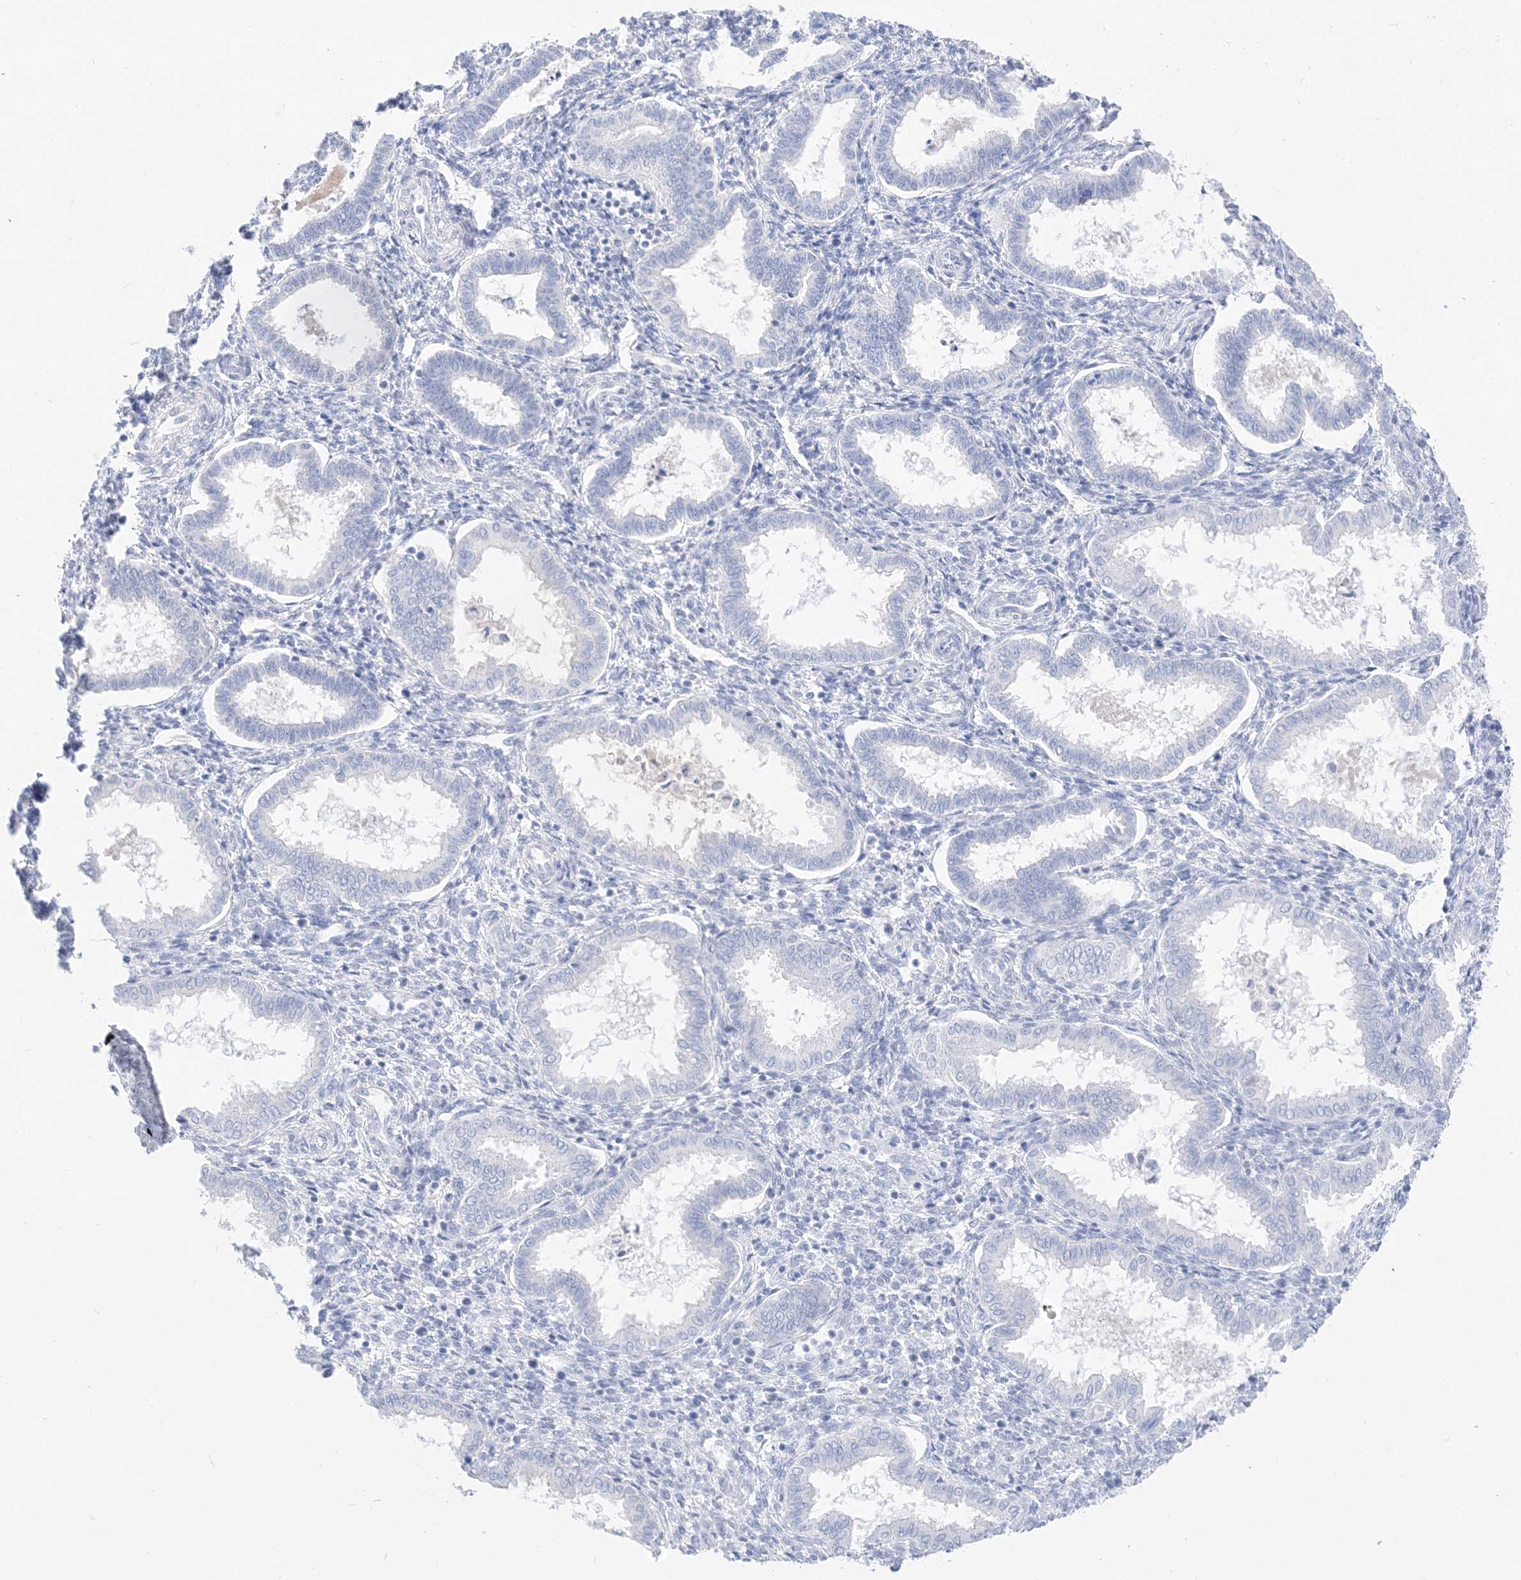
{"staining": {"intensity": "negative", "quantity": "none", "location": "none"}, "tissue": "endometrium", "cell_type": "Cells in endometrial stroma", "image_type": "normal", "snomed": [{"axis": "morphology", "description": "Normal tissue, NOS"}, {"axis": "topography", "description": "Endometrium"}], "caption": "Immunohistochemistry (IHC) image of normal human endometrium stained for a protein (brown), which reveals no expression in cells in endometrial stroma.", "gene": "MUC17", "patient": {"sex": "female", "age": 24}}